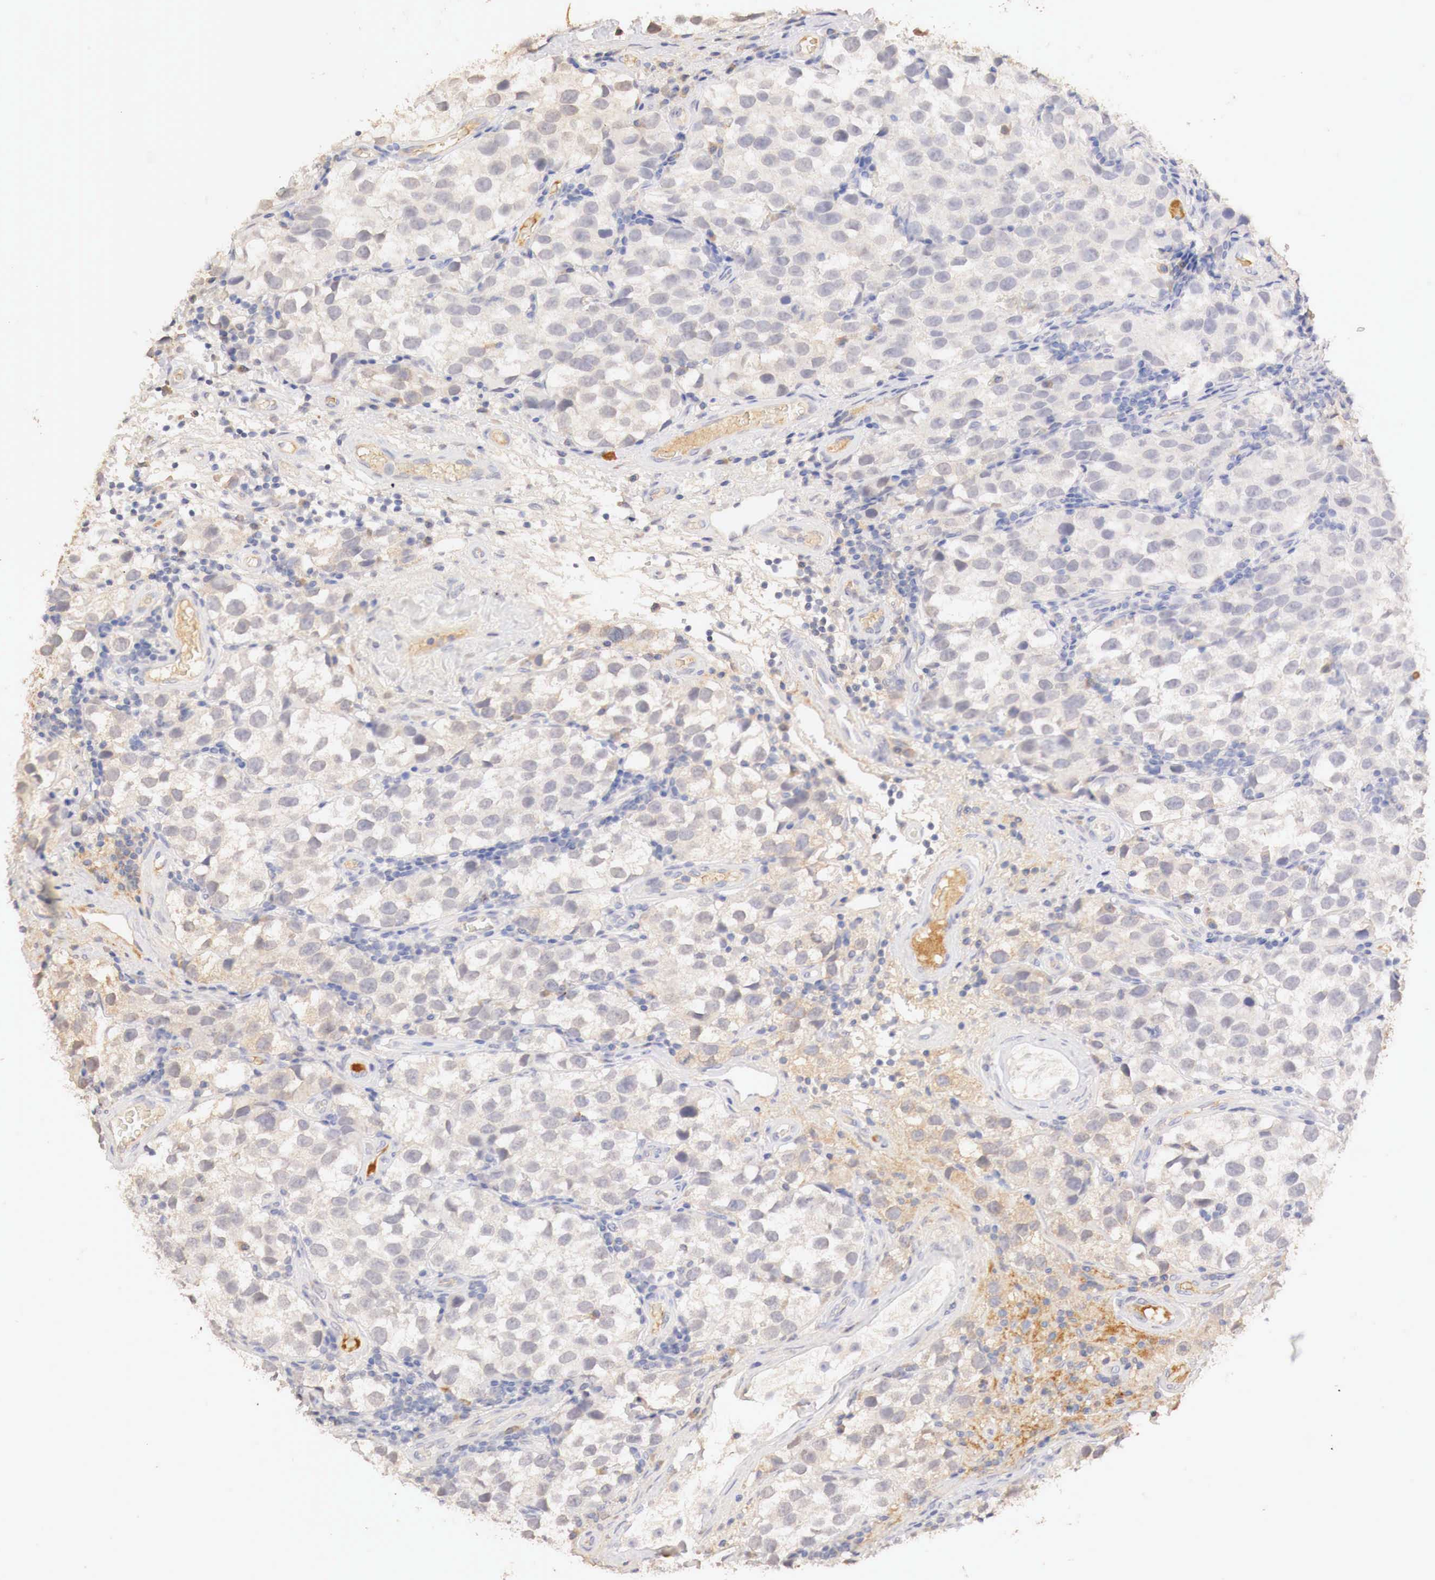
{"staining": {"intensity": "negative", "quantity": "none", "location": "none"}, "tissue": "testis cancer", "cell_type": "Tumor cells", "image_type": "cancer", "snomed": [{"axis": "morphology", "description": "Seminoma, NOS"}, {"axis": "topography", "description": "Testis"}], "caption": "Immunohistochemical staining of human testis seminoma demonstrates no significant staining in tumor cells.", "gene": "GATA1", "patient": {"sex": "male", "age": 39}}